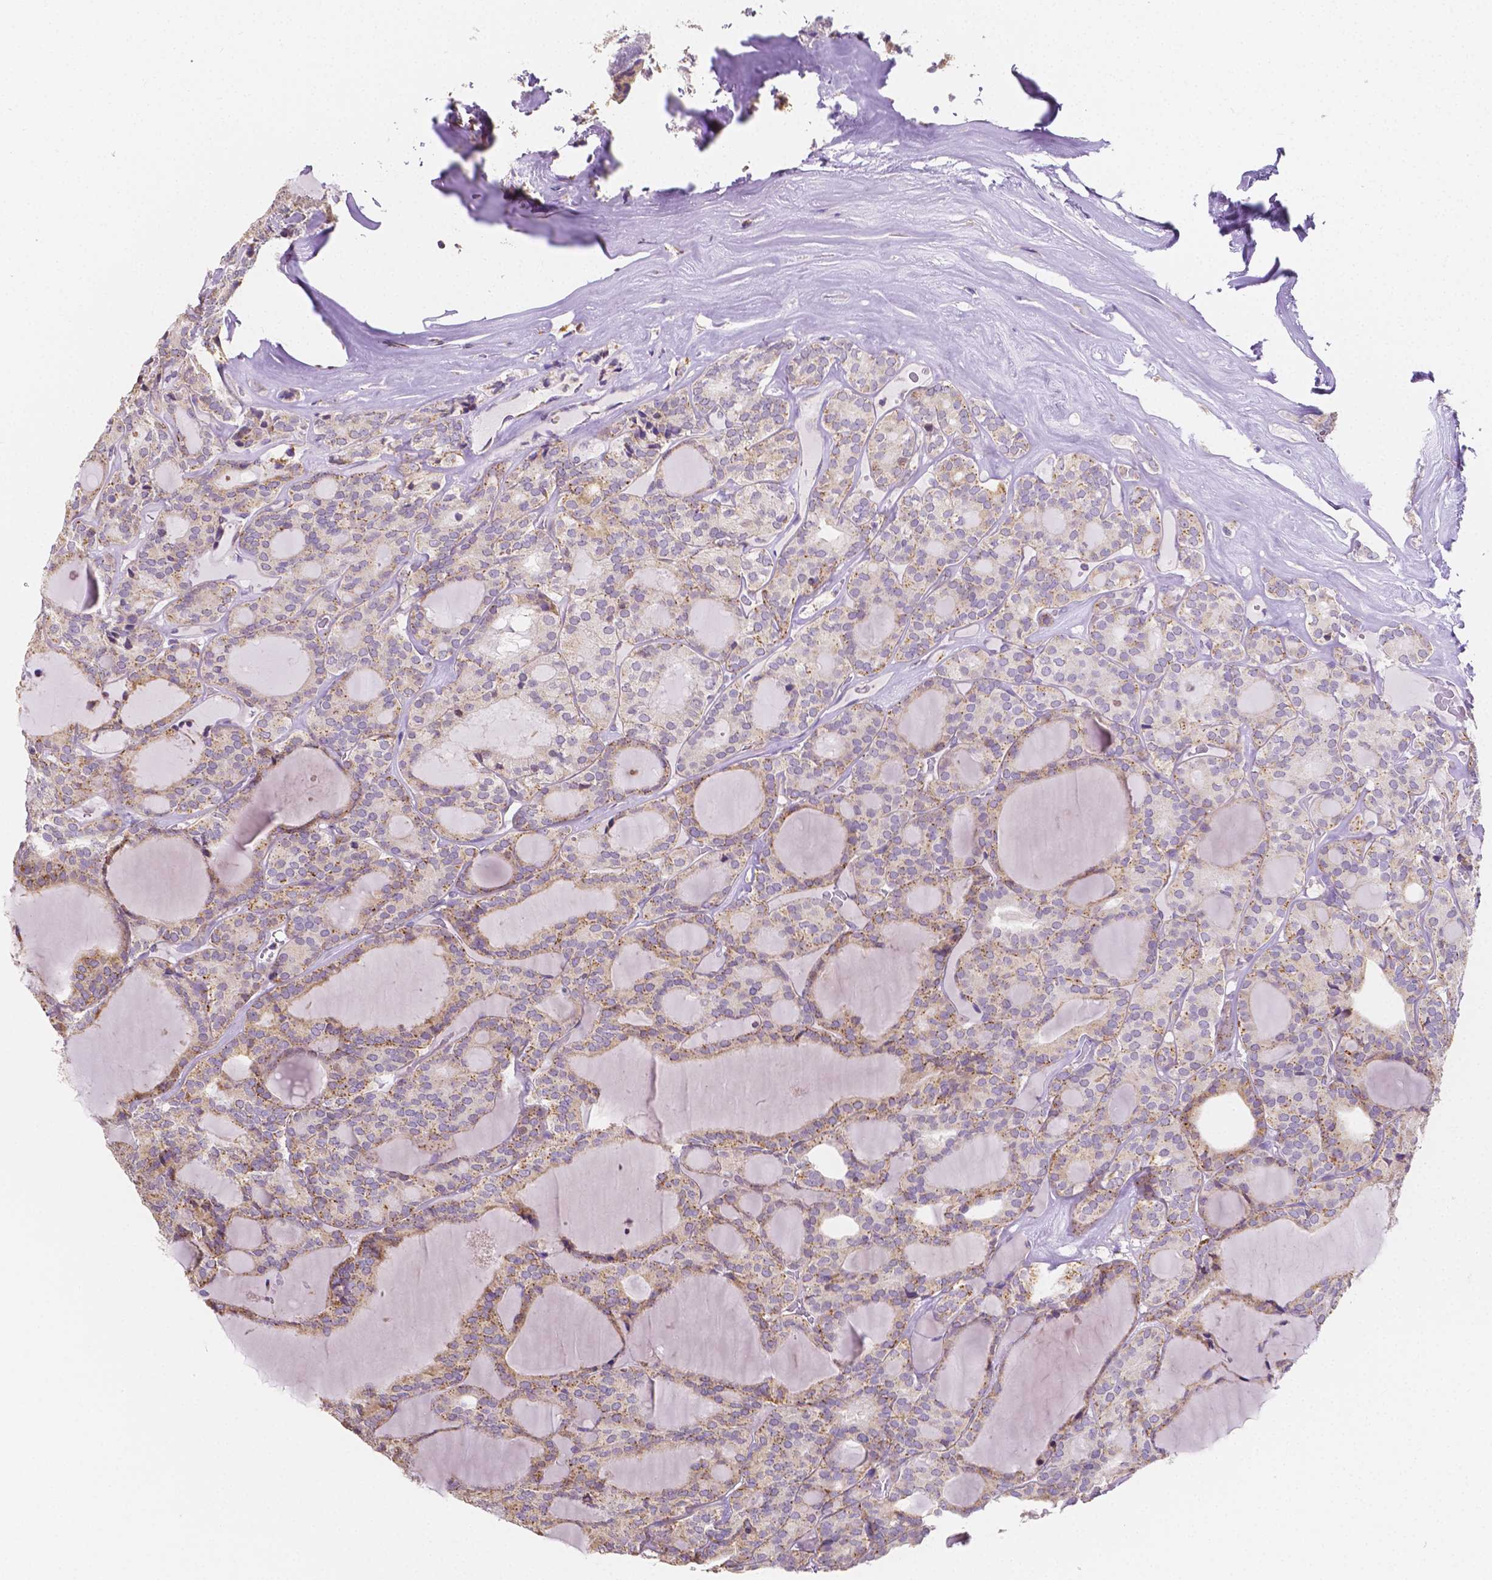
{"staining": {"intensity": "weak", "quantity": "25%-75%", "location": "cytoplasmic/membranous"}, "tissue": "thyroid cancer", "cell_type": "Tumor cells", "image_type": "cancer", "snomed": [{"axis": "morphology", "description": "Follicular adenoma carcinoma, NOS"}, {"axis": "topography", "description": "Thyroid gland"}], "caption": "Immunohistochemistry (IHC) of follicular adenoma carcinoma (thyroid) shows low levels of weak cytoplasmic/membranous staining in about 25%-75% of tumor cells. (brown staining indicates protein expression, while blue staining denotes nuclei).", "gene": "TMEM130", "patient": {"sex": "male", "age": 74}}